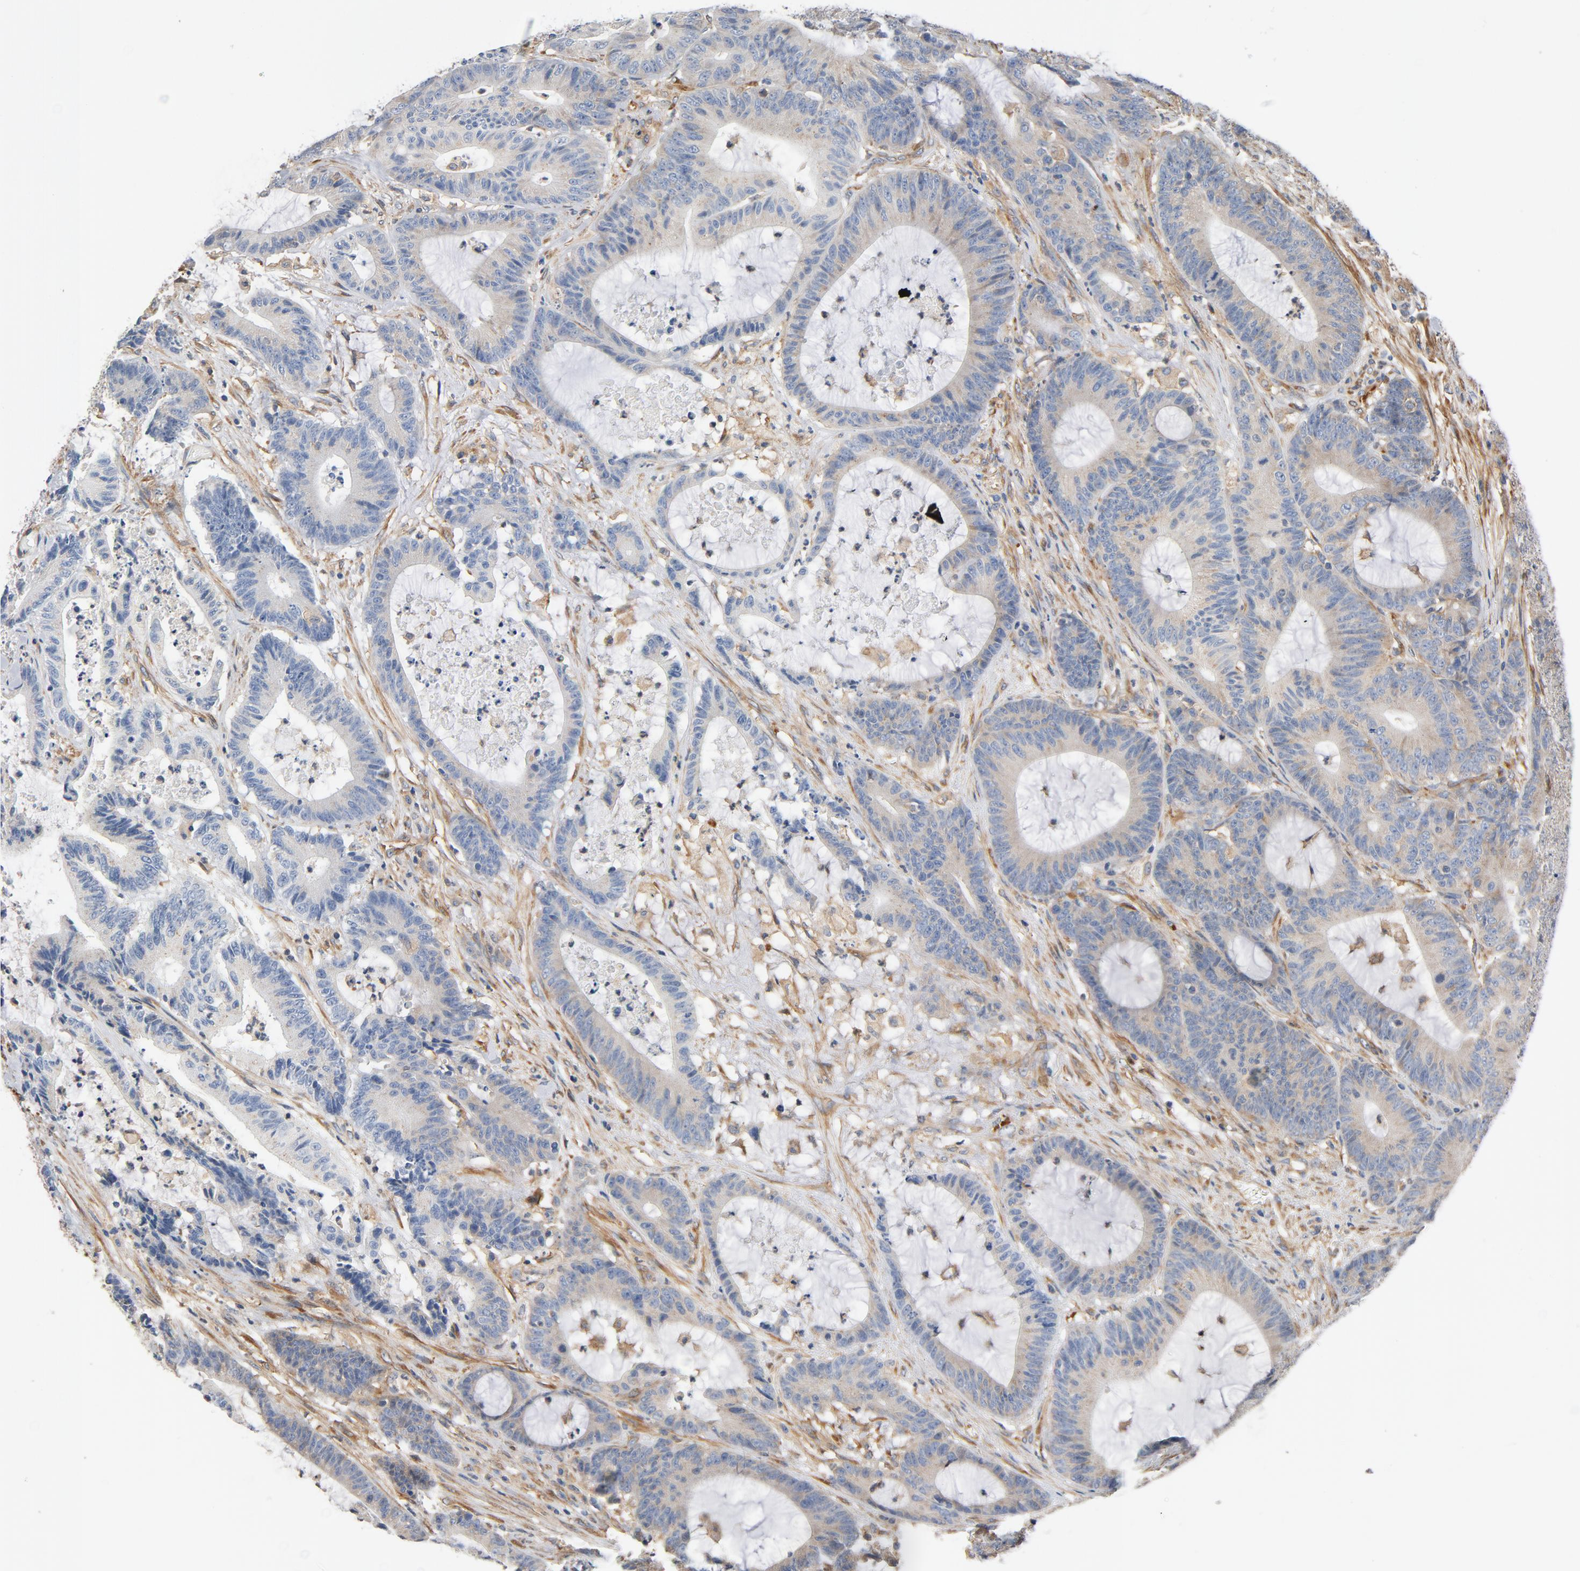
{"staining": {"intensity": "weak", "quantity": "25%-75%", "location": "cytoplasmic/membranous"}, "tissue": "colorectal cancer", "cell_type": "Tumor cells", "image_type": "cancer", "snomed": [{"axis": "morphology", "description": "Adenocarcinoma, NOS"}, {"axis": "topography", "description": "Colon"}], "caption": "Immunohistochemistry of human adenocarcinoma (colorectal) shows low levels of weak cytoplasmic/membranous expression in approximately 25%-75% of tumor cells.", "gene": "ILK", "patient": {"sex": "female", "age": 84}}